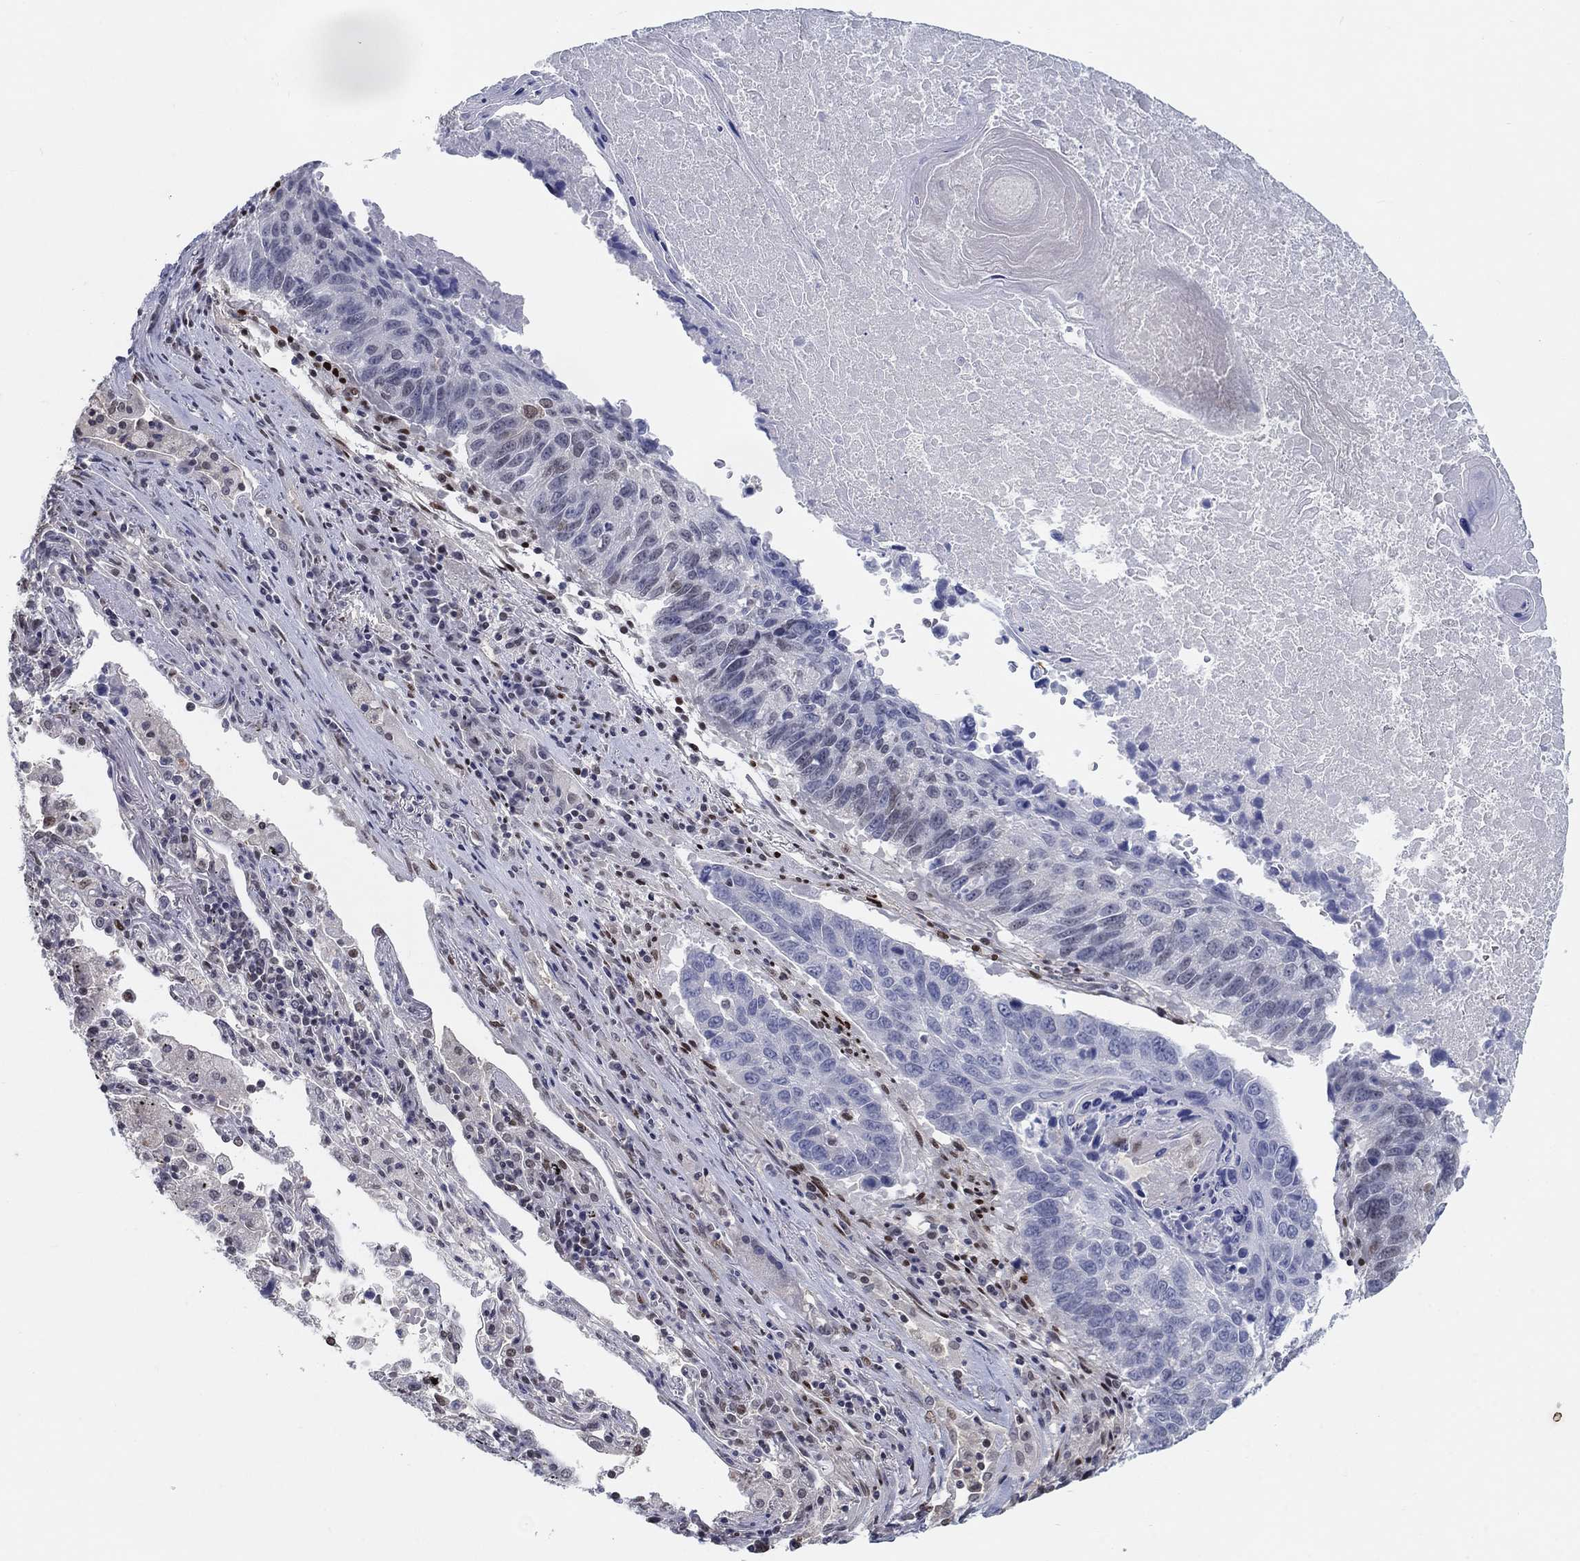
{"staining": {"intensity": "negative", "quantity": "none", "location": "none"}, "tissue": "lung cancer", "cell_type": "Tumor cells", "image_type": "cancer", "snomed": [{"axis": "morphology", "description": "Squamous cell carcinoma, NOS"}, {"axis": "topography", "description": "Lung"}], "caption": "This is an immunohistochemistry (IHC) image of squamous cell carcinoma (lung). There is no positivity in tumor cells.", "gene": "CENPE", "patient": {"sex": "male", "age": 73}}